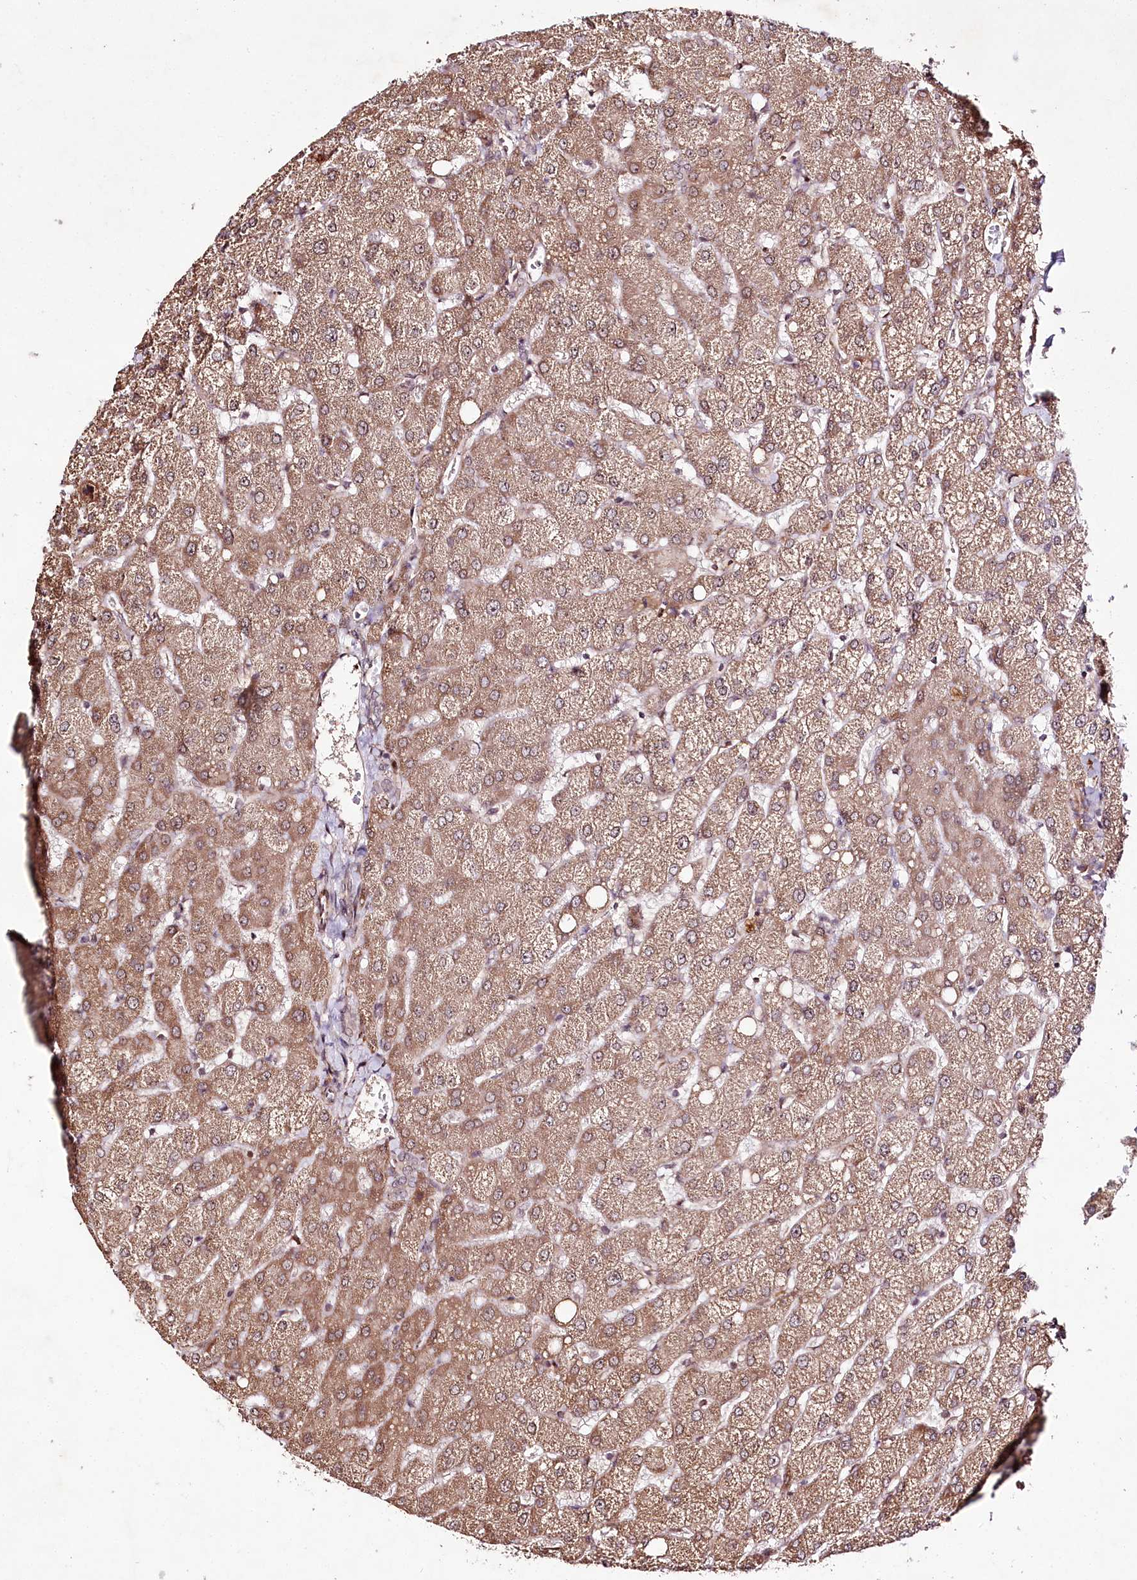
{"staining": {"intensity": "negative", "quantity": "none", "location": "none"}, "tissue": "liver", "cell_type": "Cholangiocytes", "image_type": "normal", "snomed": [{"axis": "morphology", "description": "Normal tissue, NOS"}, {"axis": "topography", "description": "Liver"}], "caption": "Normal liver was stained to show a protein in brown. There is no significant expression in cholangiocytes. (DAB immunohistochemistry (IHC), high magnification).", "gene": "DMP1", "patient": {"sex": "female", "age": 54}}